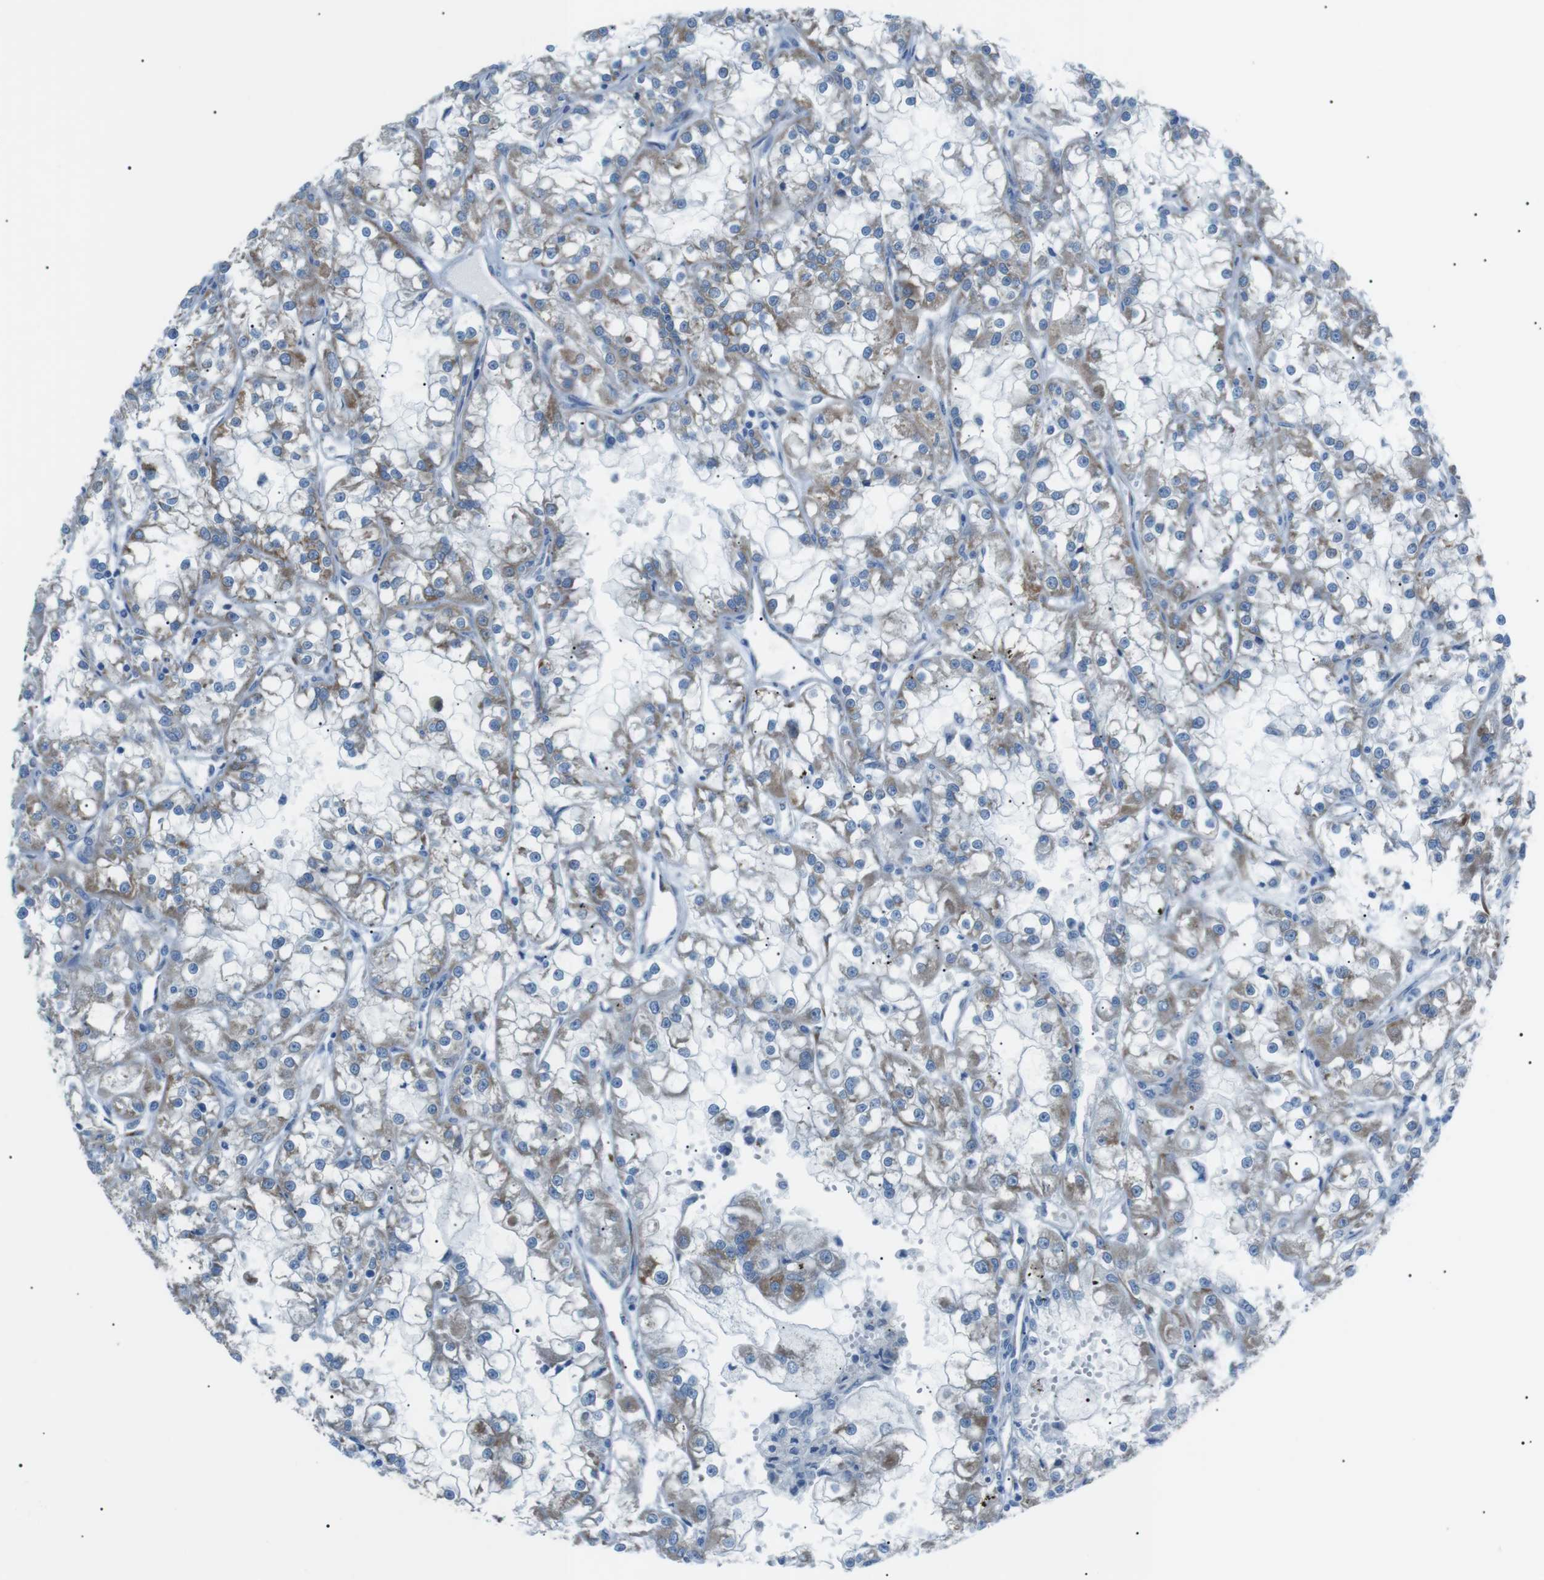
{"staining": {"intensity": "moderate", "quantity": "25%-75%", "location": "cytoplasmic/membranous"}, "tissue": "renal cancer", "cell_type": "Tumor cells", "image_type": "cancer", "snomed": [{"axis": "morphology", "description": "Adenocarcinoma, NOS"}, {"axis": "topography", "description": "Kidney"}], "caption": "Immunohistochemical staining of renal cancer demonstrates medium levels of moderate cytoplasmic/membranous protein positivity in about 25%-75% of tumor cells.", "gene": "MTARC2", "patient": {"sex": "female", "age": 52}}